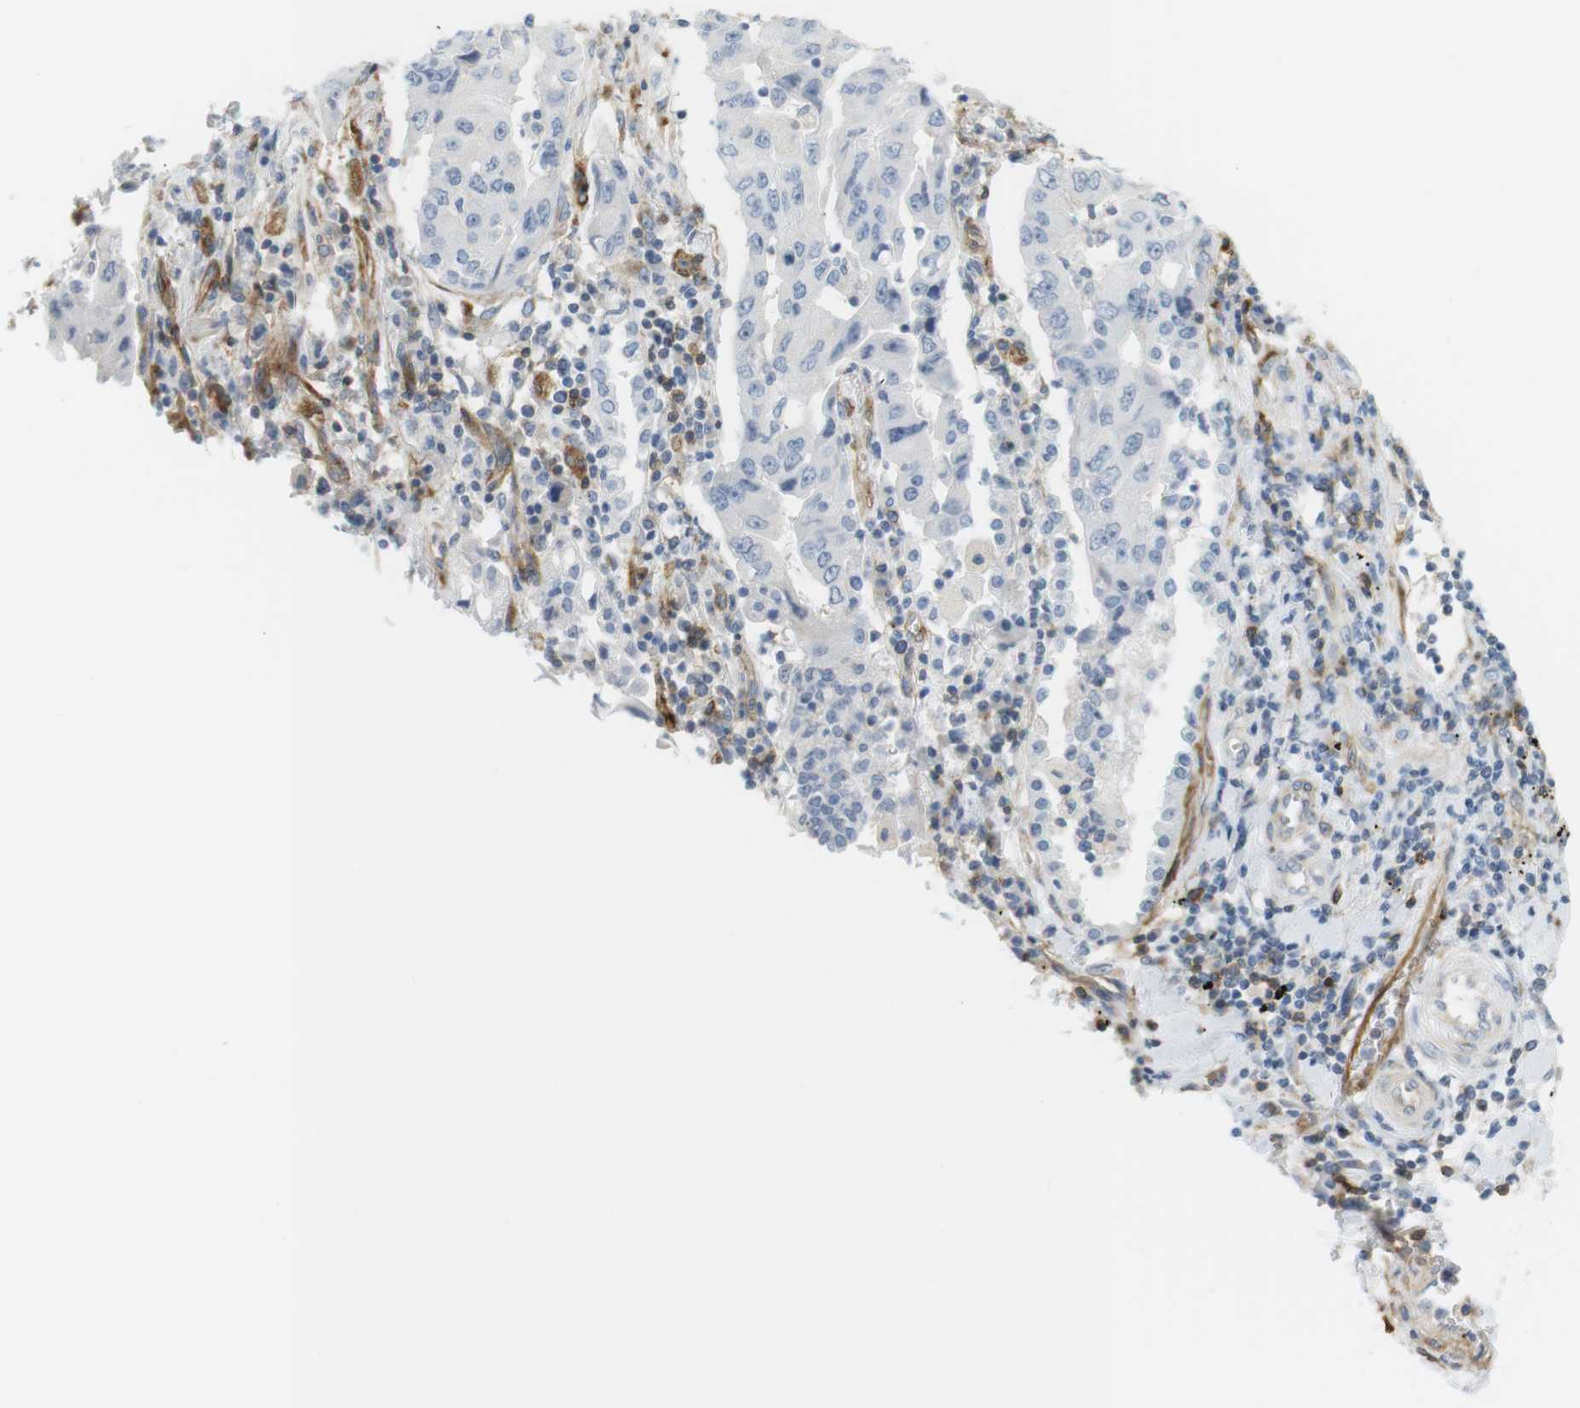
{"staining": {"intensity": "negative", "quantity": "none", "location": "none"}, "tissue": "lung cancer", "cell_type": "Tumor cells", "image_type": "cancer", "snomed": [{"axis": "morphology", "description": "Adenocarcinoma, NOS"}, {"axis": "topography", "description": "Lung"}], "caption": "Immunohistochemistry micrograph of neoplastic tissue: human lung cancer (adenocarcinoma) stained with DAB reveals no significant protein staining in tumor cells.", "gene": "F2R", "patient": {"sex": "female", "age": 65}}